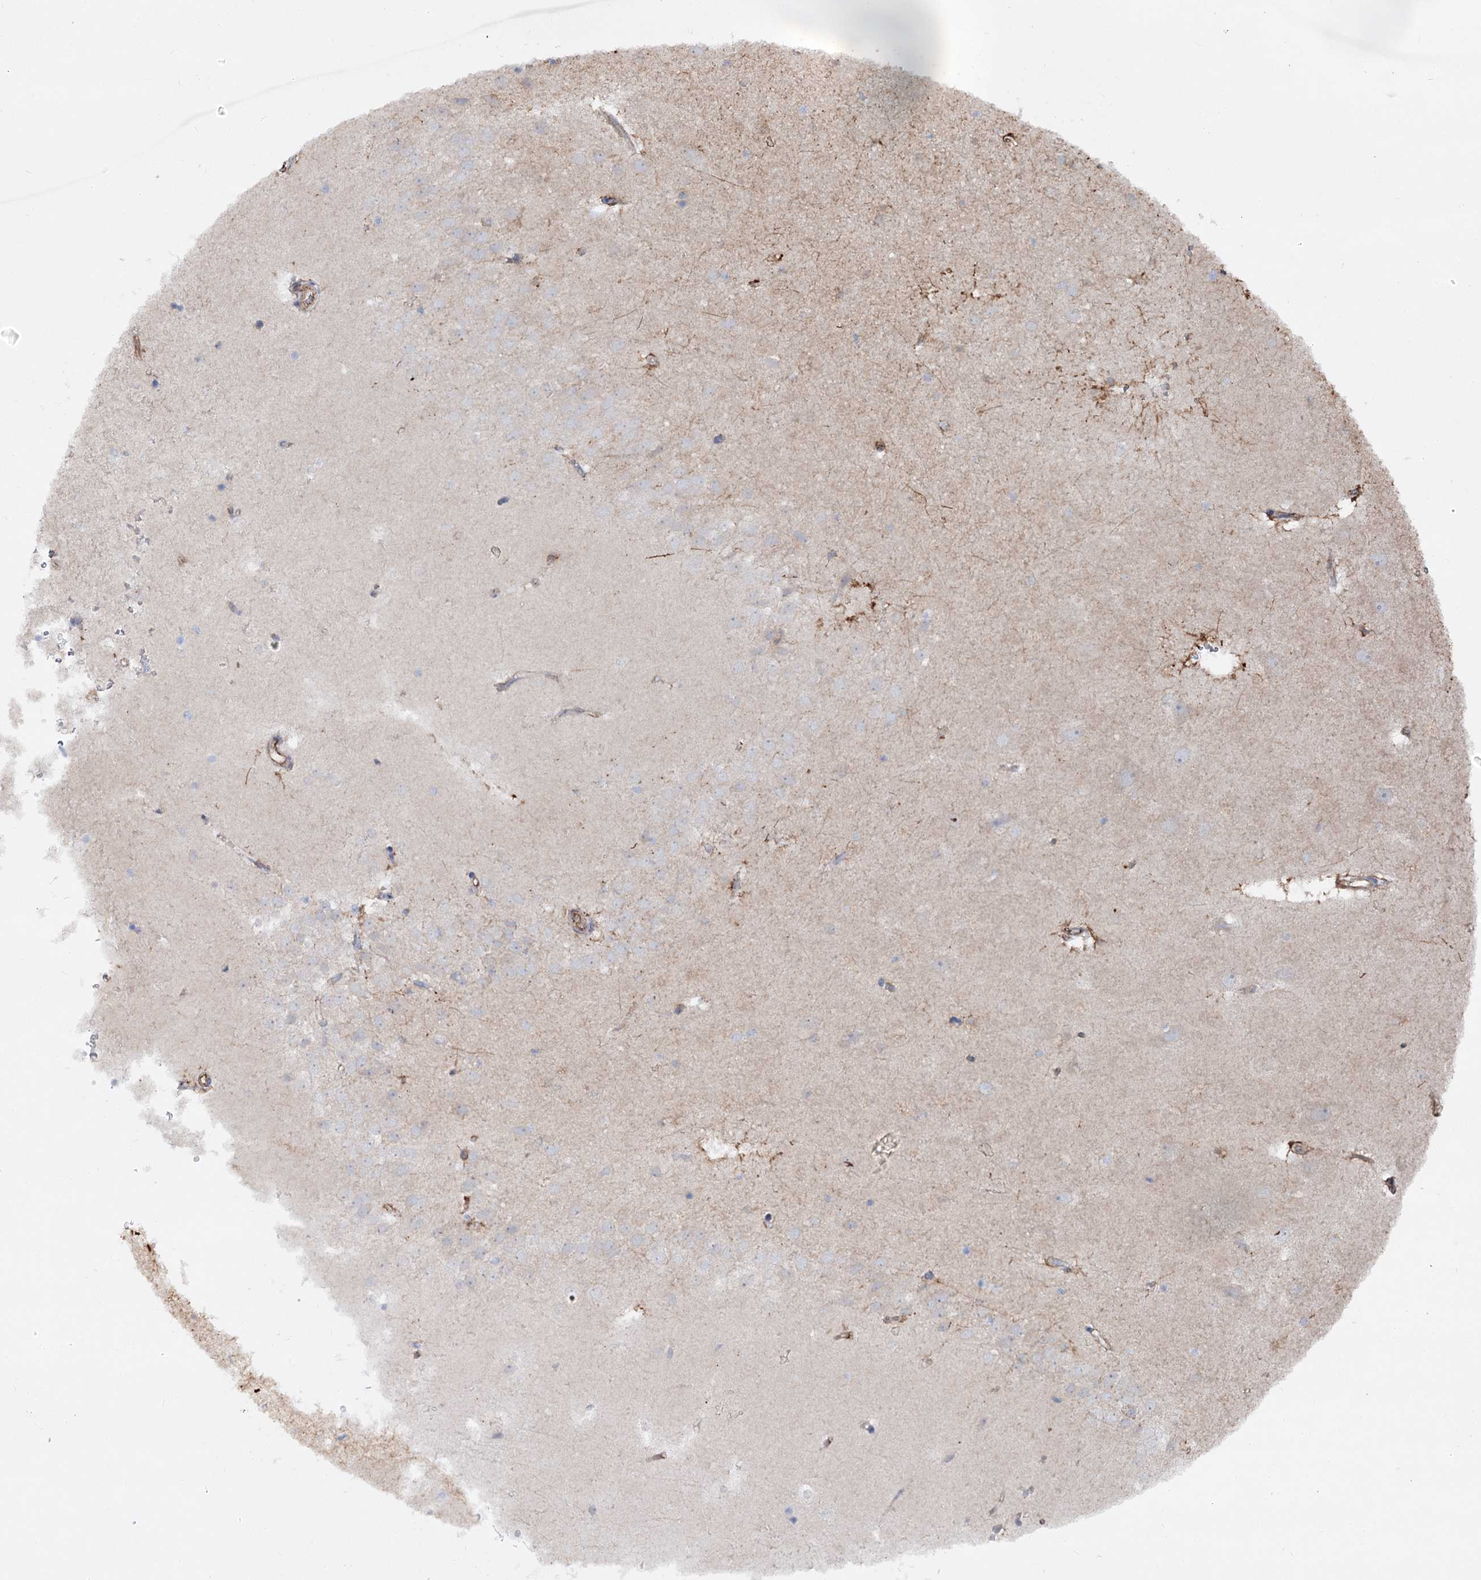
{"staining": {"intensity": "negative", "quantity": "none", "location": "none"}, "tissue": "hippocampus", "cell_type": "Glial cells", "image_type": "normal", "snomed": [{"axis": "morphology", "description": "Normal tissue, NOS"}, {"axis": "topography", "description": "Hippocampus"}], "caption": "DAB immunohistochemical staining of normal hippocampus shows no significant expression in glial cells.", "gene": "KIAA0825", "patient": {"sex": "female", "age": 52}}